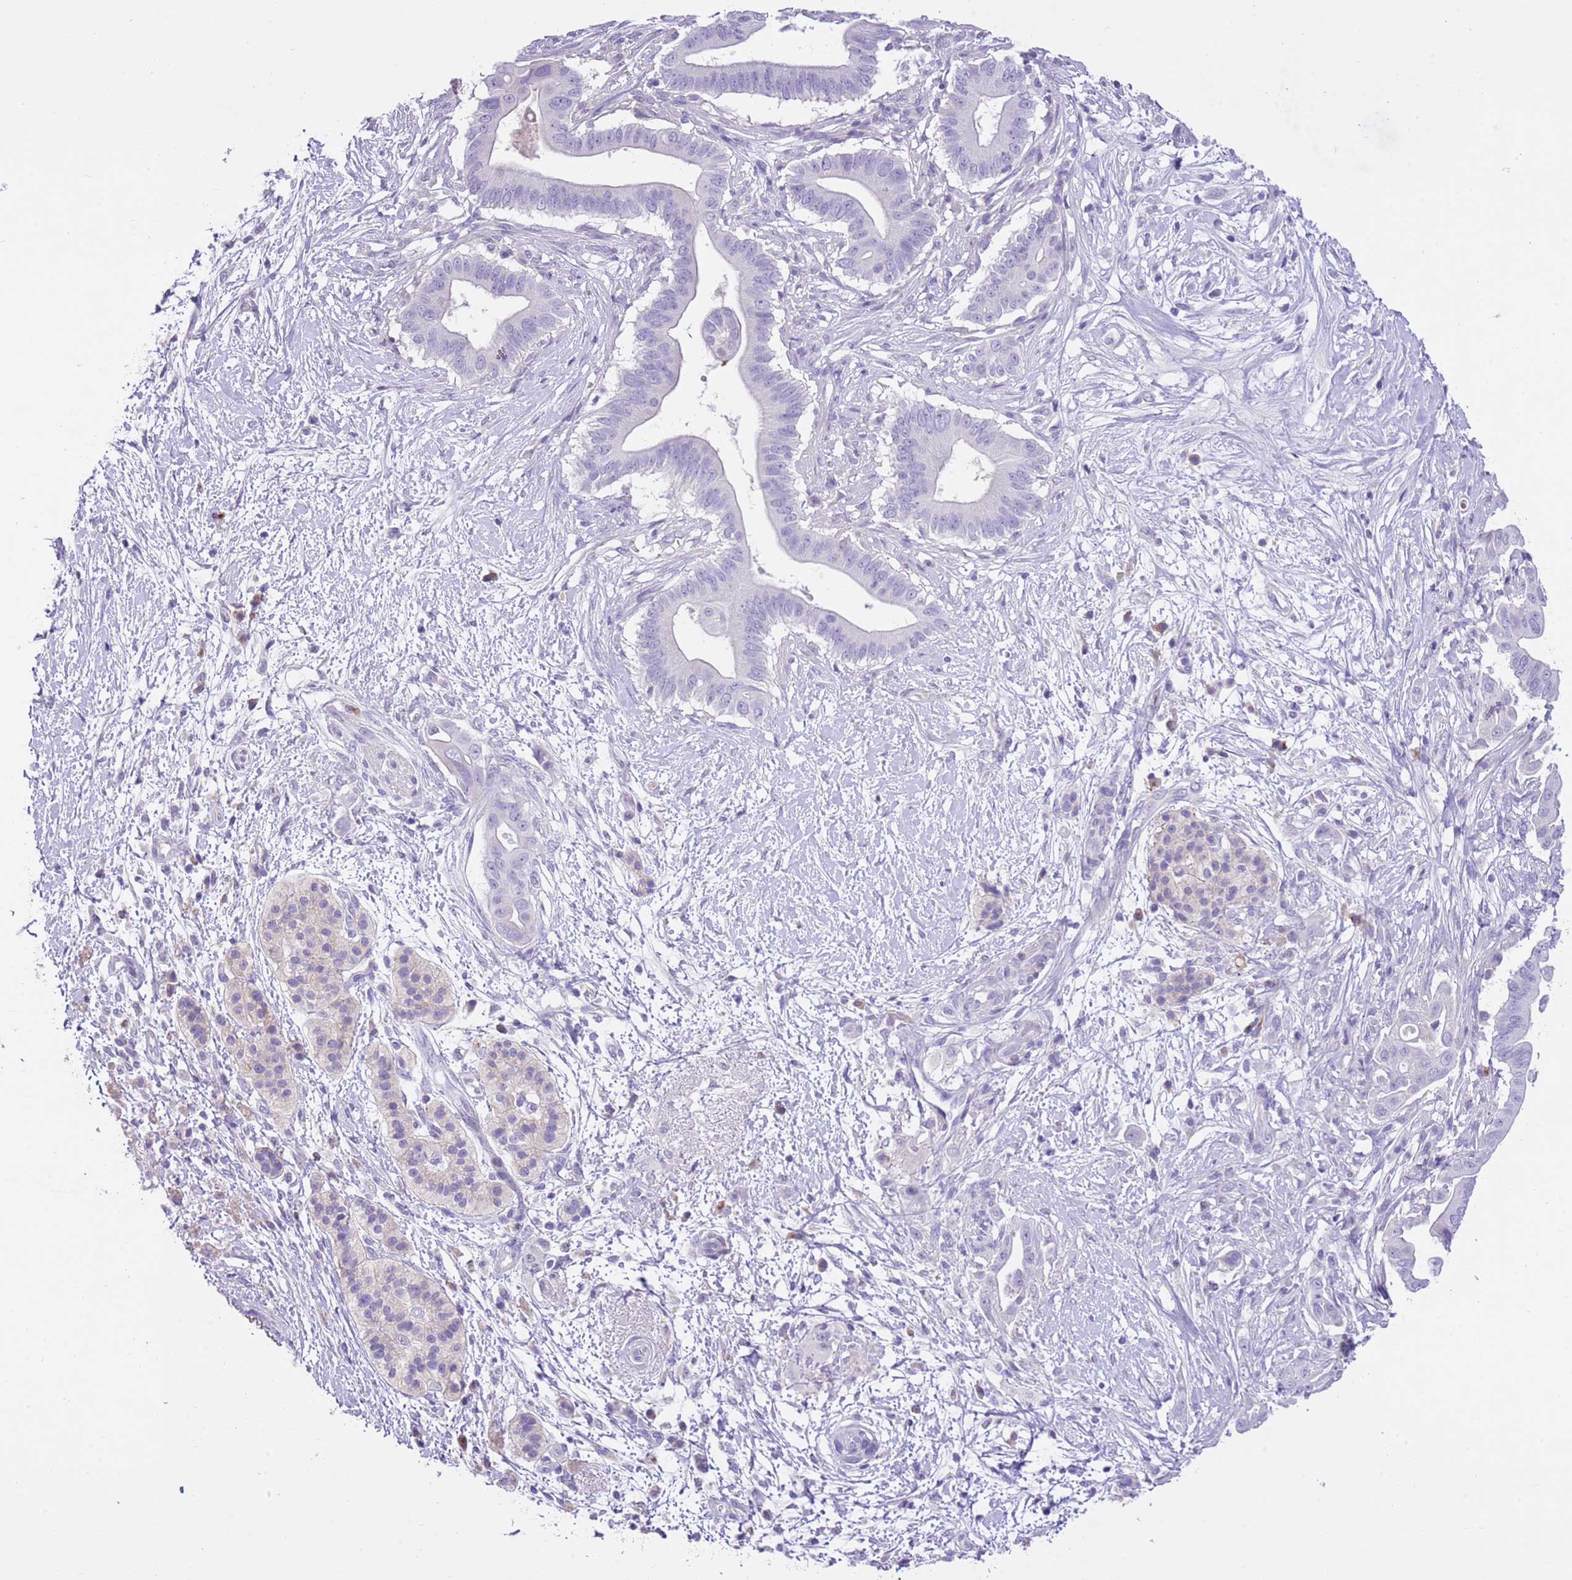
{"staining": {"intensity": "negative", "quantity": "none", "location": "none"}, "tissue": "pancreatic cancer", "cell_type": "Tumor cells", "image_type": "cancer", "snomed": [{"axis": "morphology", "description": "Adenocarcinoma, NOS"}, {"axis": "topography", "description": "Pancreas"}], "caption": "Tumor cells show no significant staining in pancreatic cancer.", "gene": "CLEC2A", "patient": {"sex": "male", "age": 68}}